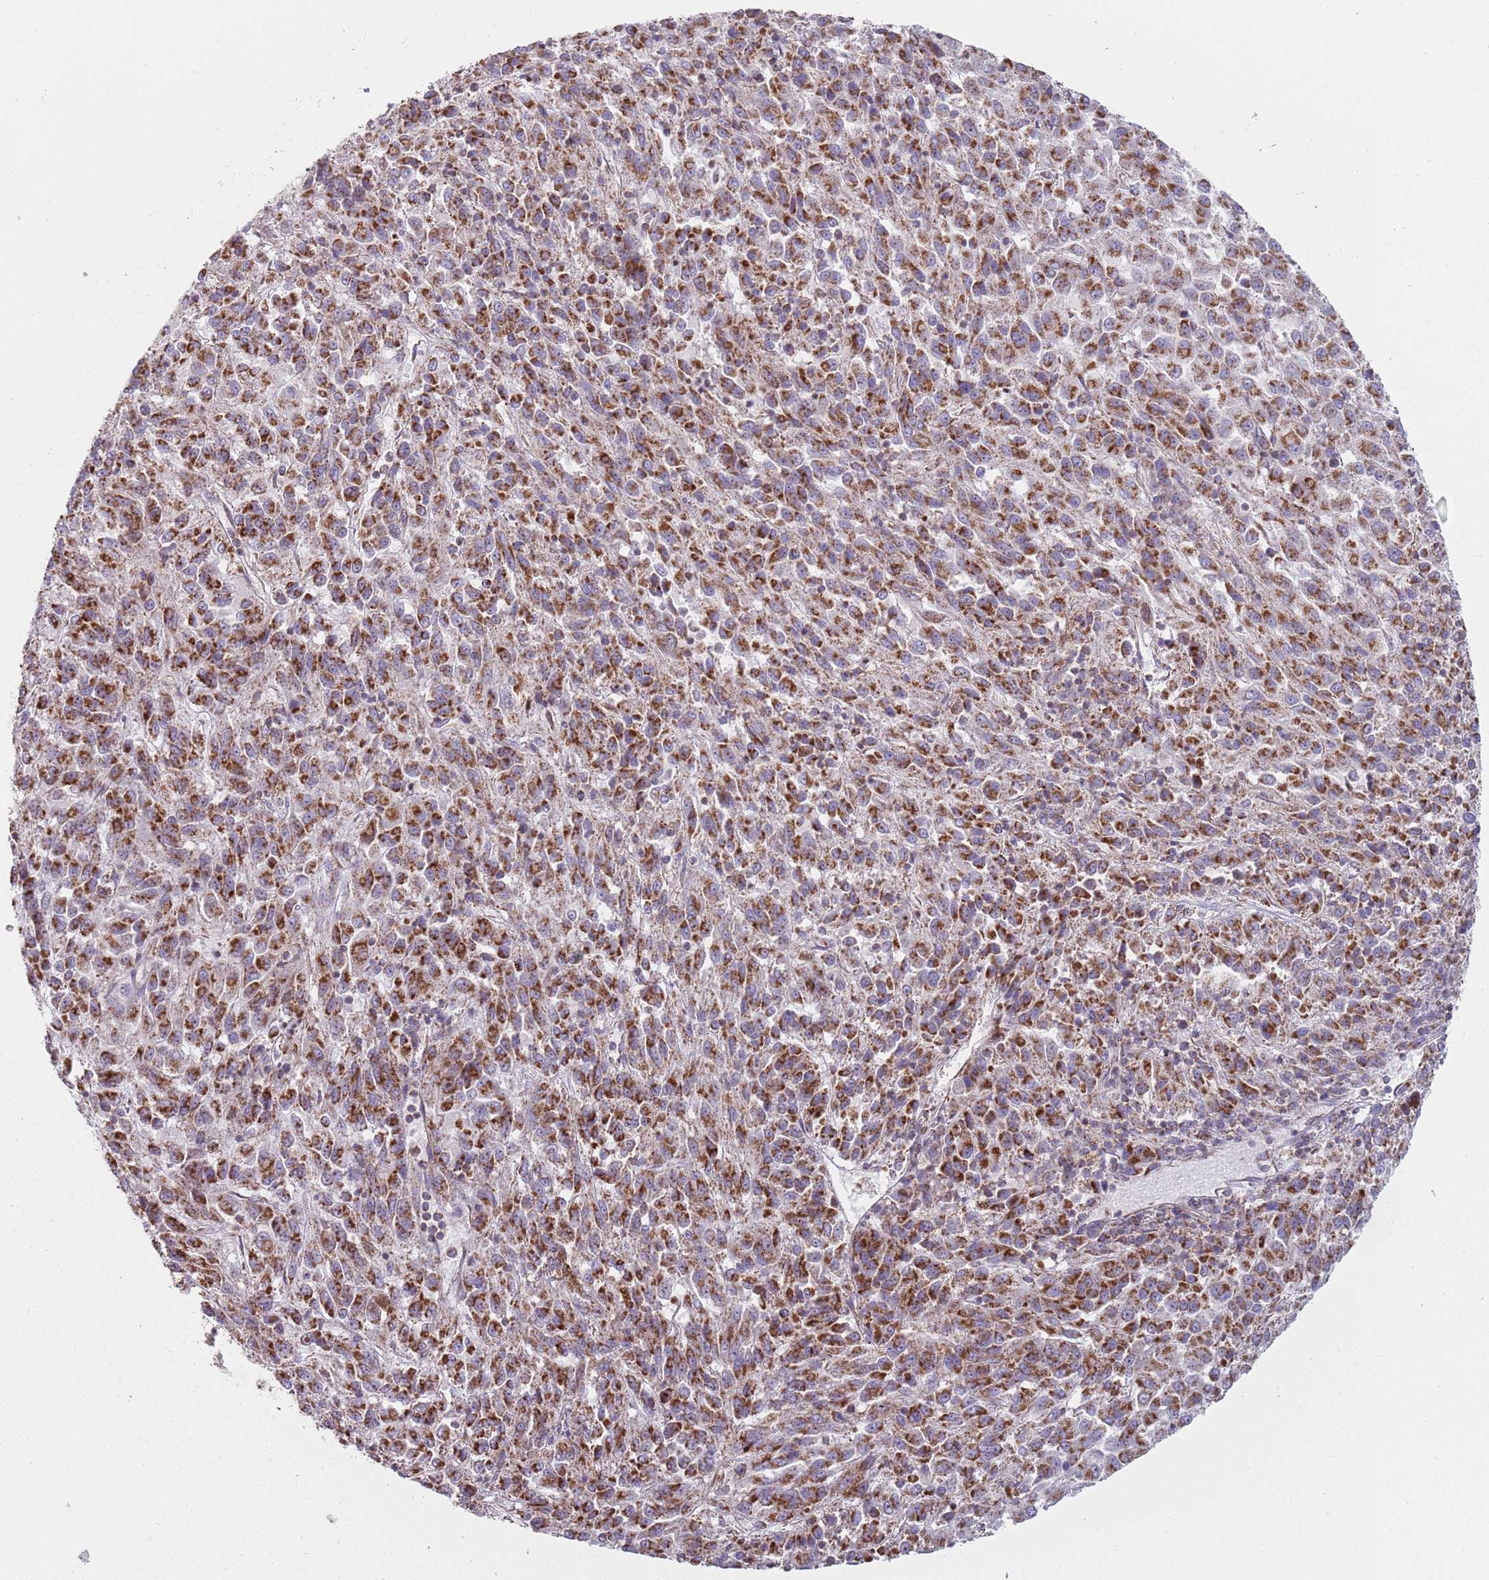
{"staining": {"intensity": "strong", "quantity": ">75%", "location": "cytoplasmic/membranous"}, "tissue": "melanoma", "cell_type": "Tumor cells", "image_type": "cancer", "snomed": [{"axis": "morphology", "description": "Malignant melanoma, Metastatic site"}, {"axis": "topography", "description": "Lung"}], "caption": "A brown stain highlights strong cytoplasmic/membranous positivity of a protein in human melanoma tumor cells. Immunohistochemistry stains the protein of interest in brown and the nuclei are stained blue.", "gene": "GAS8", "patient": {"sex": "male", "age": 64}}